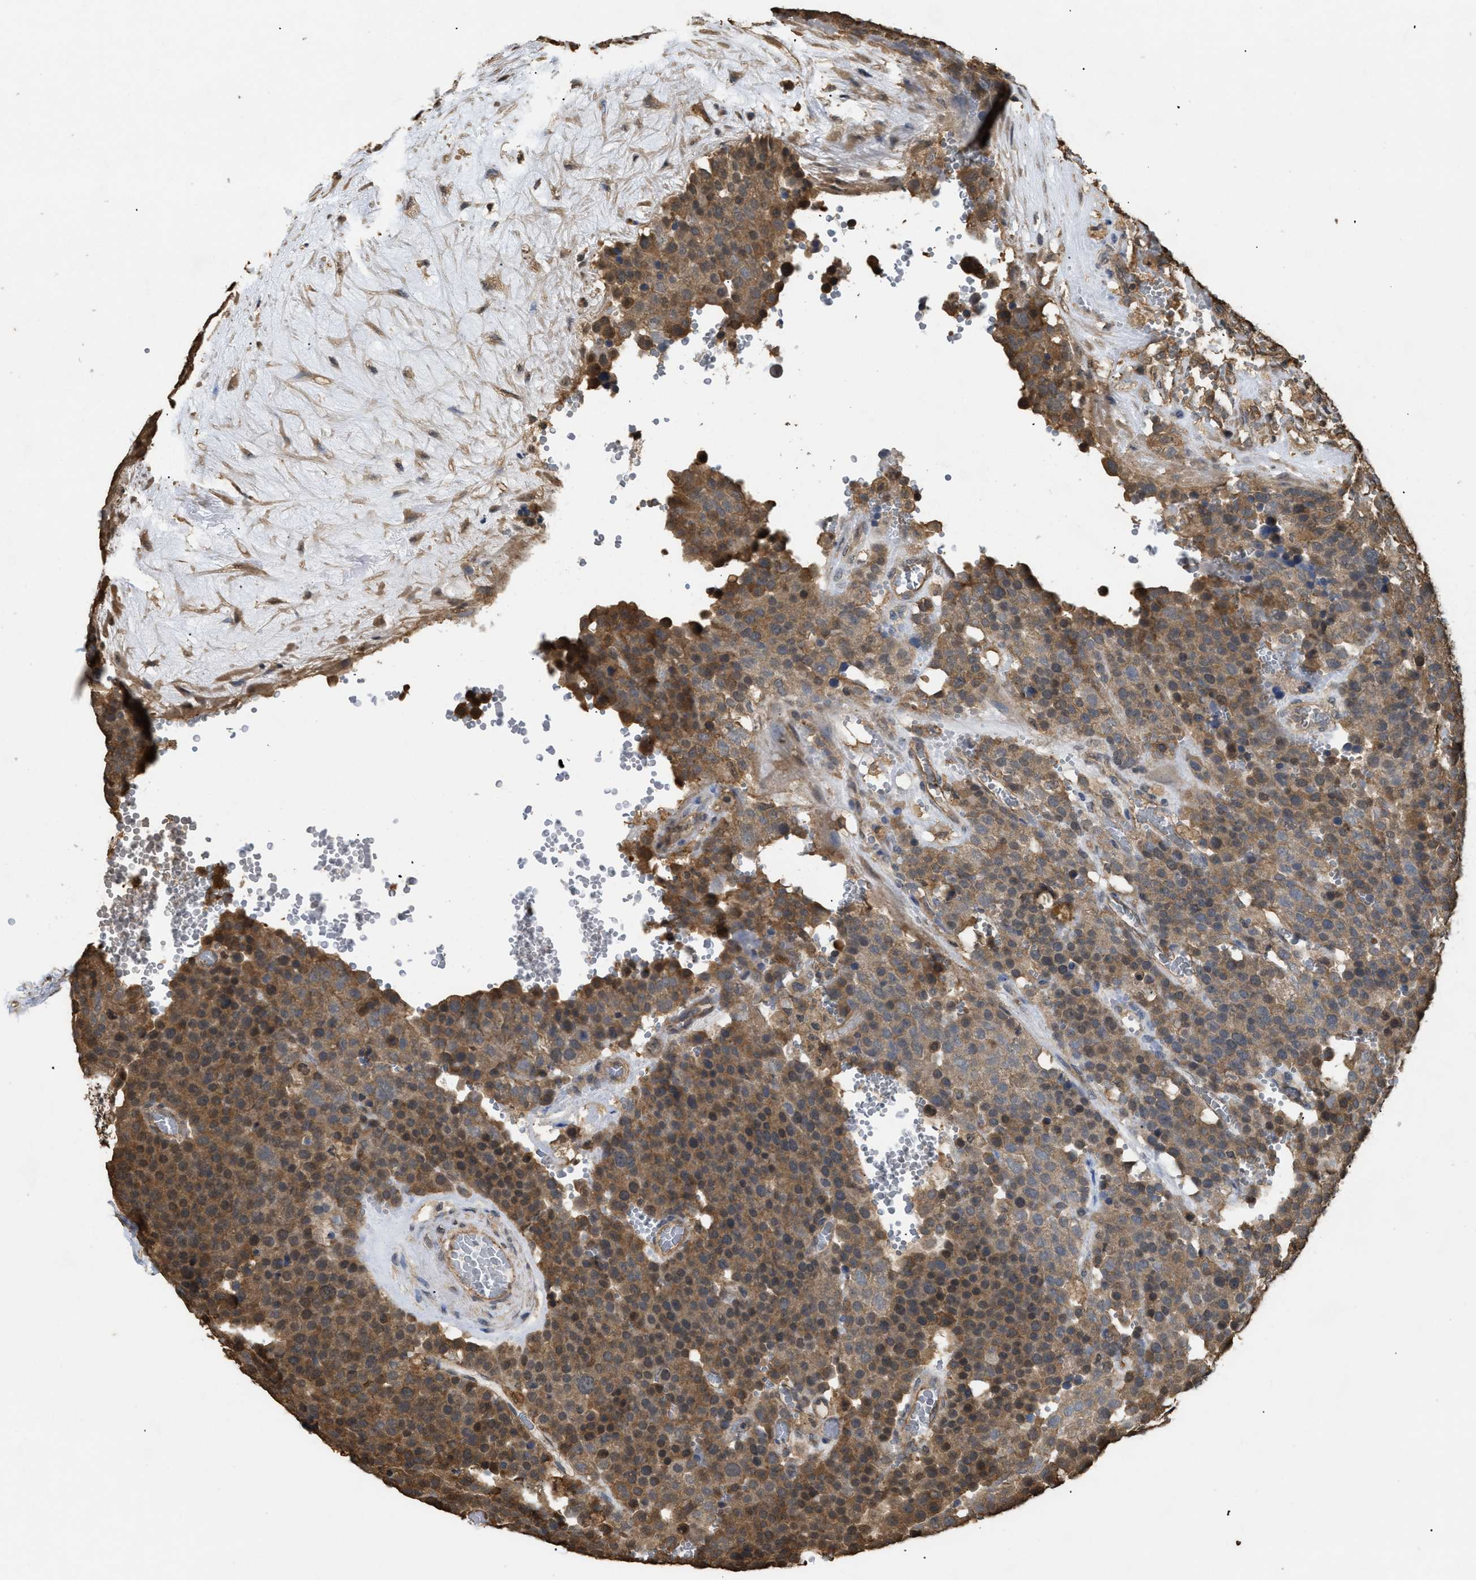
{"staining": {"intensity": "moderate", "quantity": ">75%", "location": "cytoplasmic/membranous"}, "tissue": "testis cancer", "cell_type": "Tumor cells", "image_type": "cancer", "snomed": [{"axis": "morphology", "description": "Seminoma, NOS"}, {"axis": "topography", "description": "Testis"}], "caption": "Protein analysis of testis cancer tissue exhibits moderate cytoplasmic/membranous positivity in about >75% of tumor cells.", "gene": "CALM1", "patient": {"sex": "male", "age": 71}}